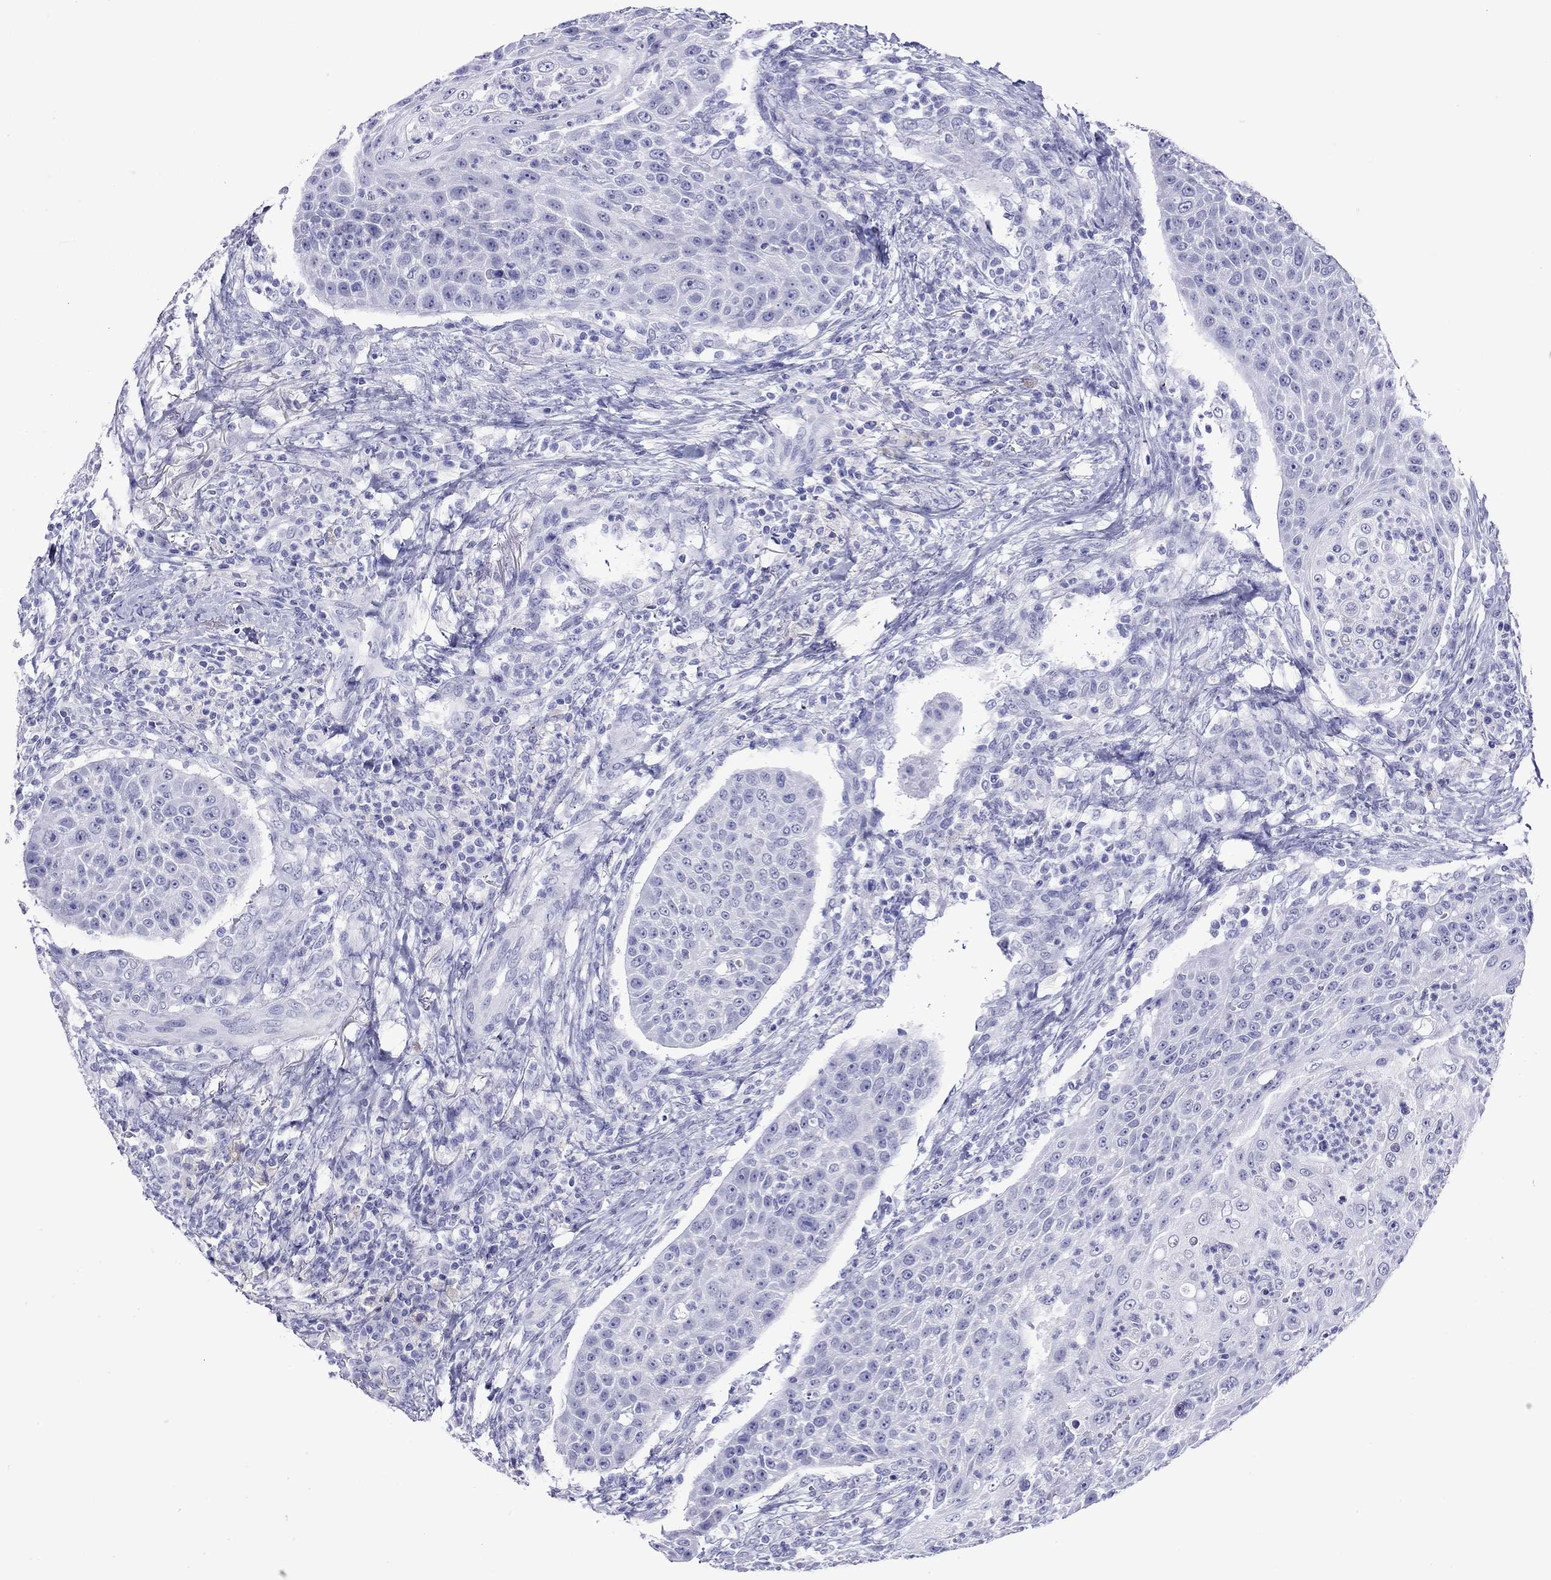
{"staining": {"intensity": "negative", "quantity": "none", "location": "none"}, "tissue": "head and neck cancer", "cell_type": "Tumor cells", "image_type": "cancer", "snomed": [{"axis": "morphology", "description": "Squamous cell carcinoma, NOS"}, {"axis": "topography", "description": "Head-Neck"}], "caption": "Human head and neck cancer stained for a protein using immunohistochemistry (IHC) displays no positivity in tumor cells.", "gene": "SLC30A8", "patient": {"sex": "male", "age": 69}}